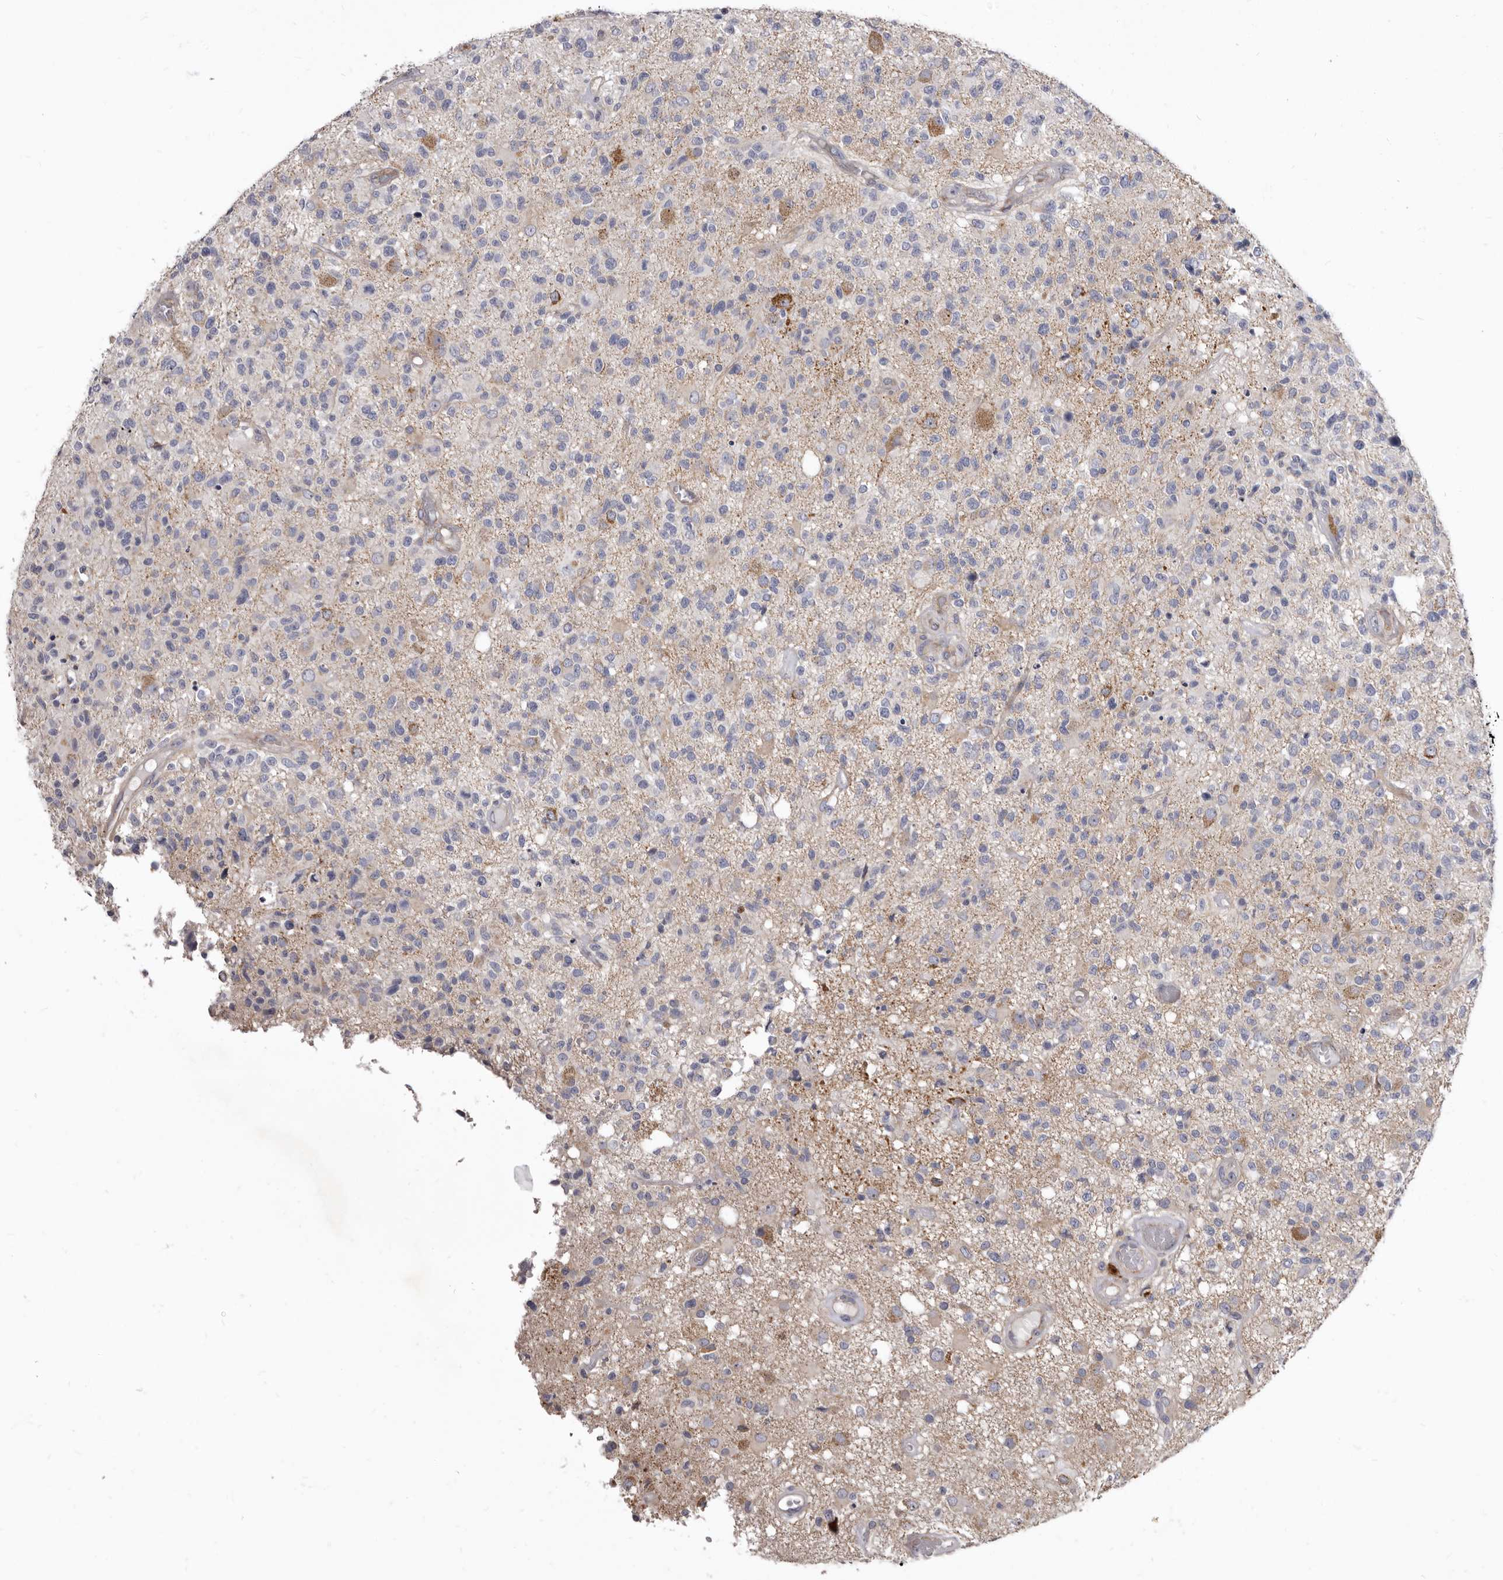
{"staining": {"intensity": "weak", "quantity": ">75%", "location": "cytoplasmic/membranous"}, "tissue": "glioma", "cell_type": "Tumor cells", "image_type": "cancer", "snomed": [{"axis": "morphology", "description": "Glioma, malignant, High grade"}, {"axis": "morphology", "description": "Glioblastoma, NOS"}, {"axis": "topography", "description": "Brain"}], "caption": "There is low levels of weak cytoplasmic/membranous positivity in tumor cells of malignant glioma (high-grade), as demonstrated by immunohistochemical staining (brown color).", "gene": "FMO2", "patient": {"sex": "male", "age": 60}}